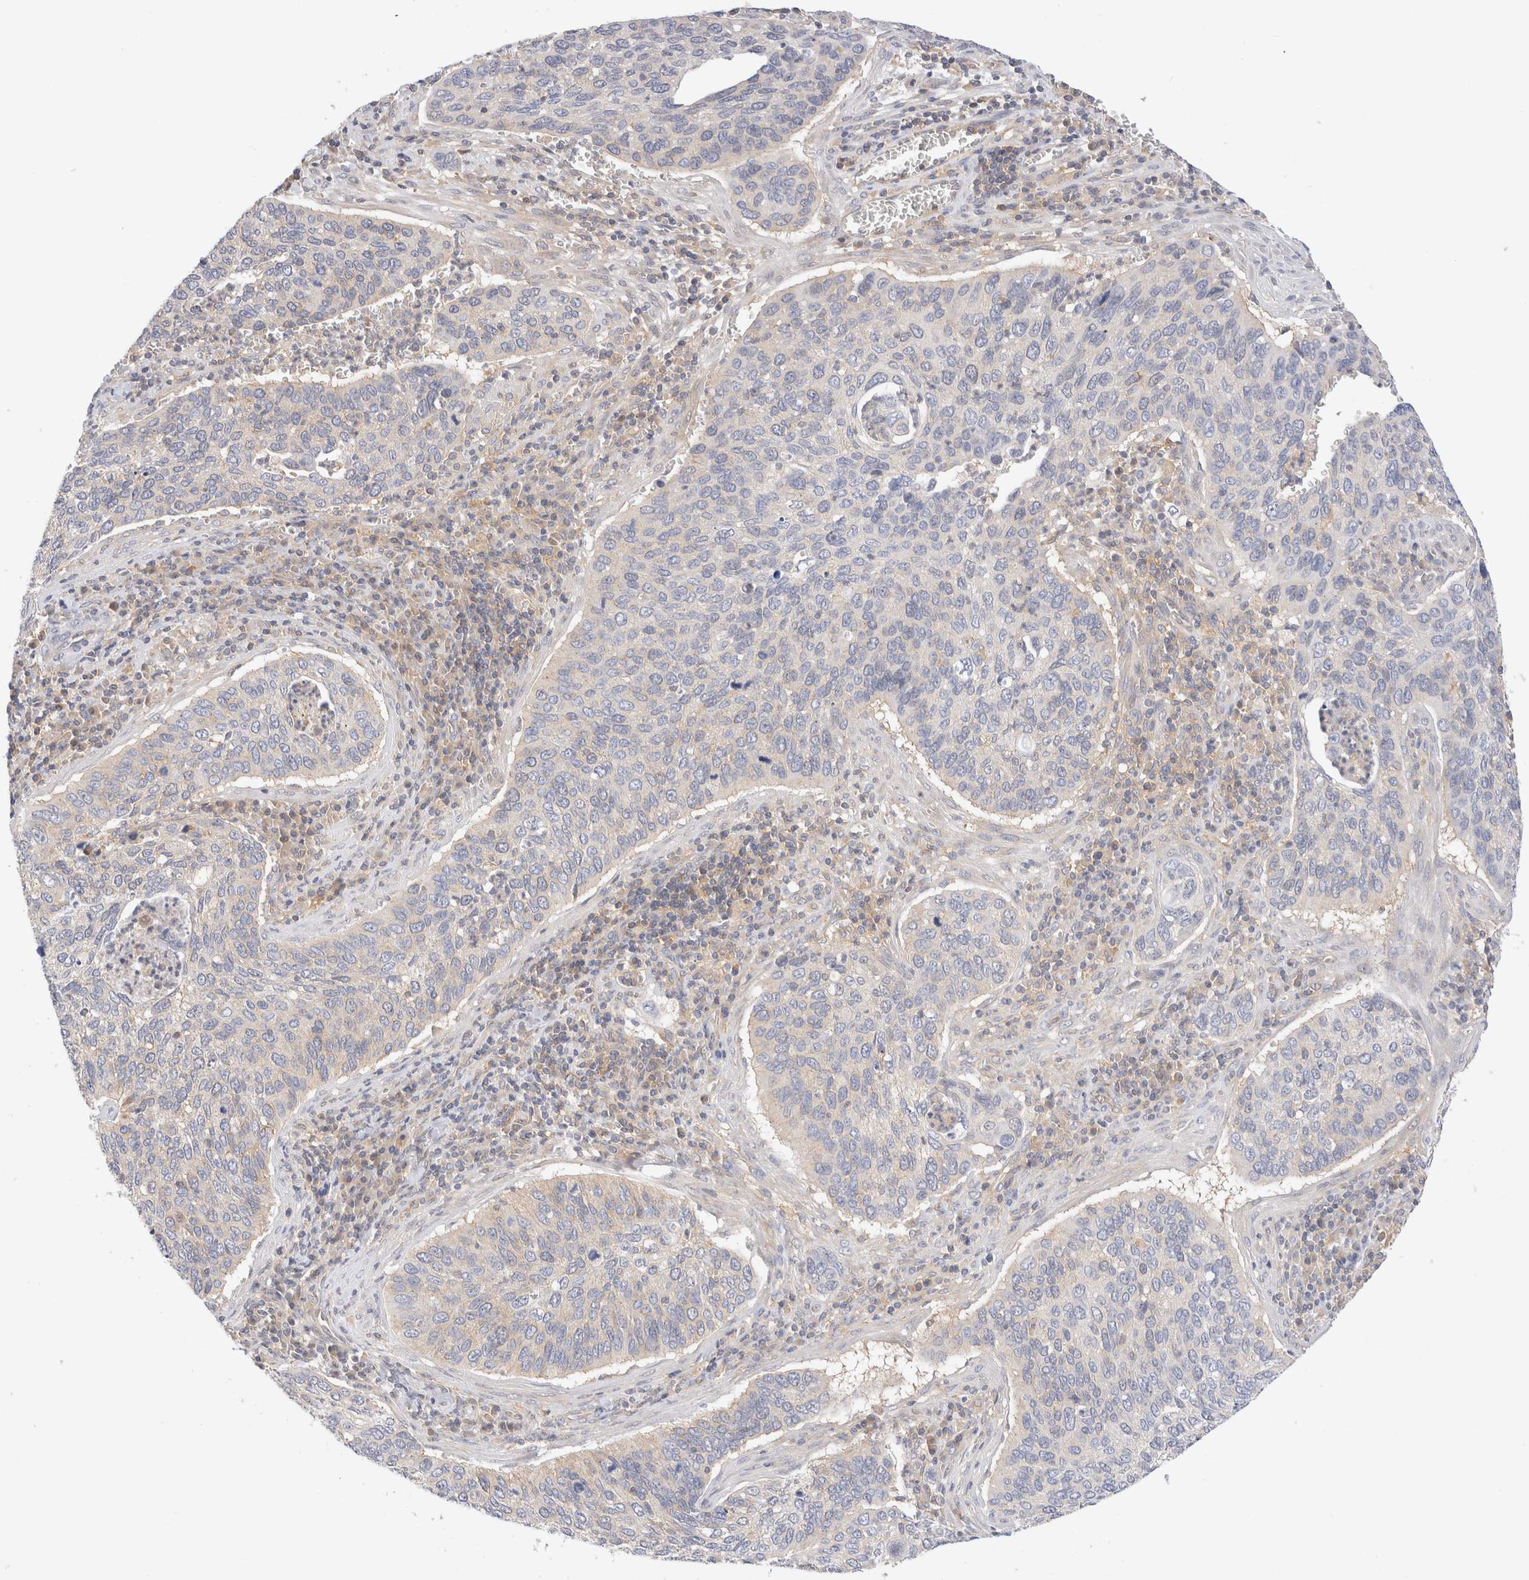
{"staining": {"intensity": "negative", "quantity": "none", "location": "none"}, "tissue": "cervical cancer", "cell_type": "Tumor cells", "image_type": "cancer", "snomed": [{"axis": "morphology", "description": "Squamous cell carcinoma, NOS"}, {"axis": "topography", "description": "Cervix"}], "caption": "High power microscopy micrograph of an immunohistochemistry (IHC) histopathology image of cervical cancer (squamous cell carcinoma), revealing no significant positivity in tumor cells.", "gene": "RABEP1", "patient": {"sex": "female", "age": 53}}